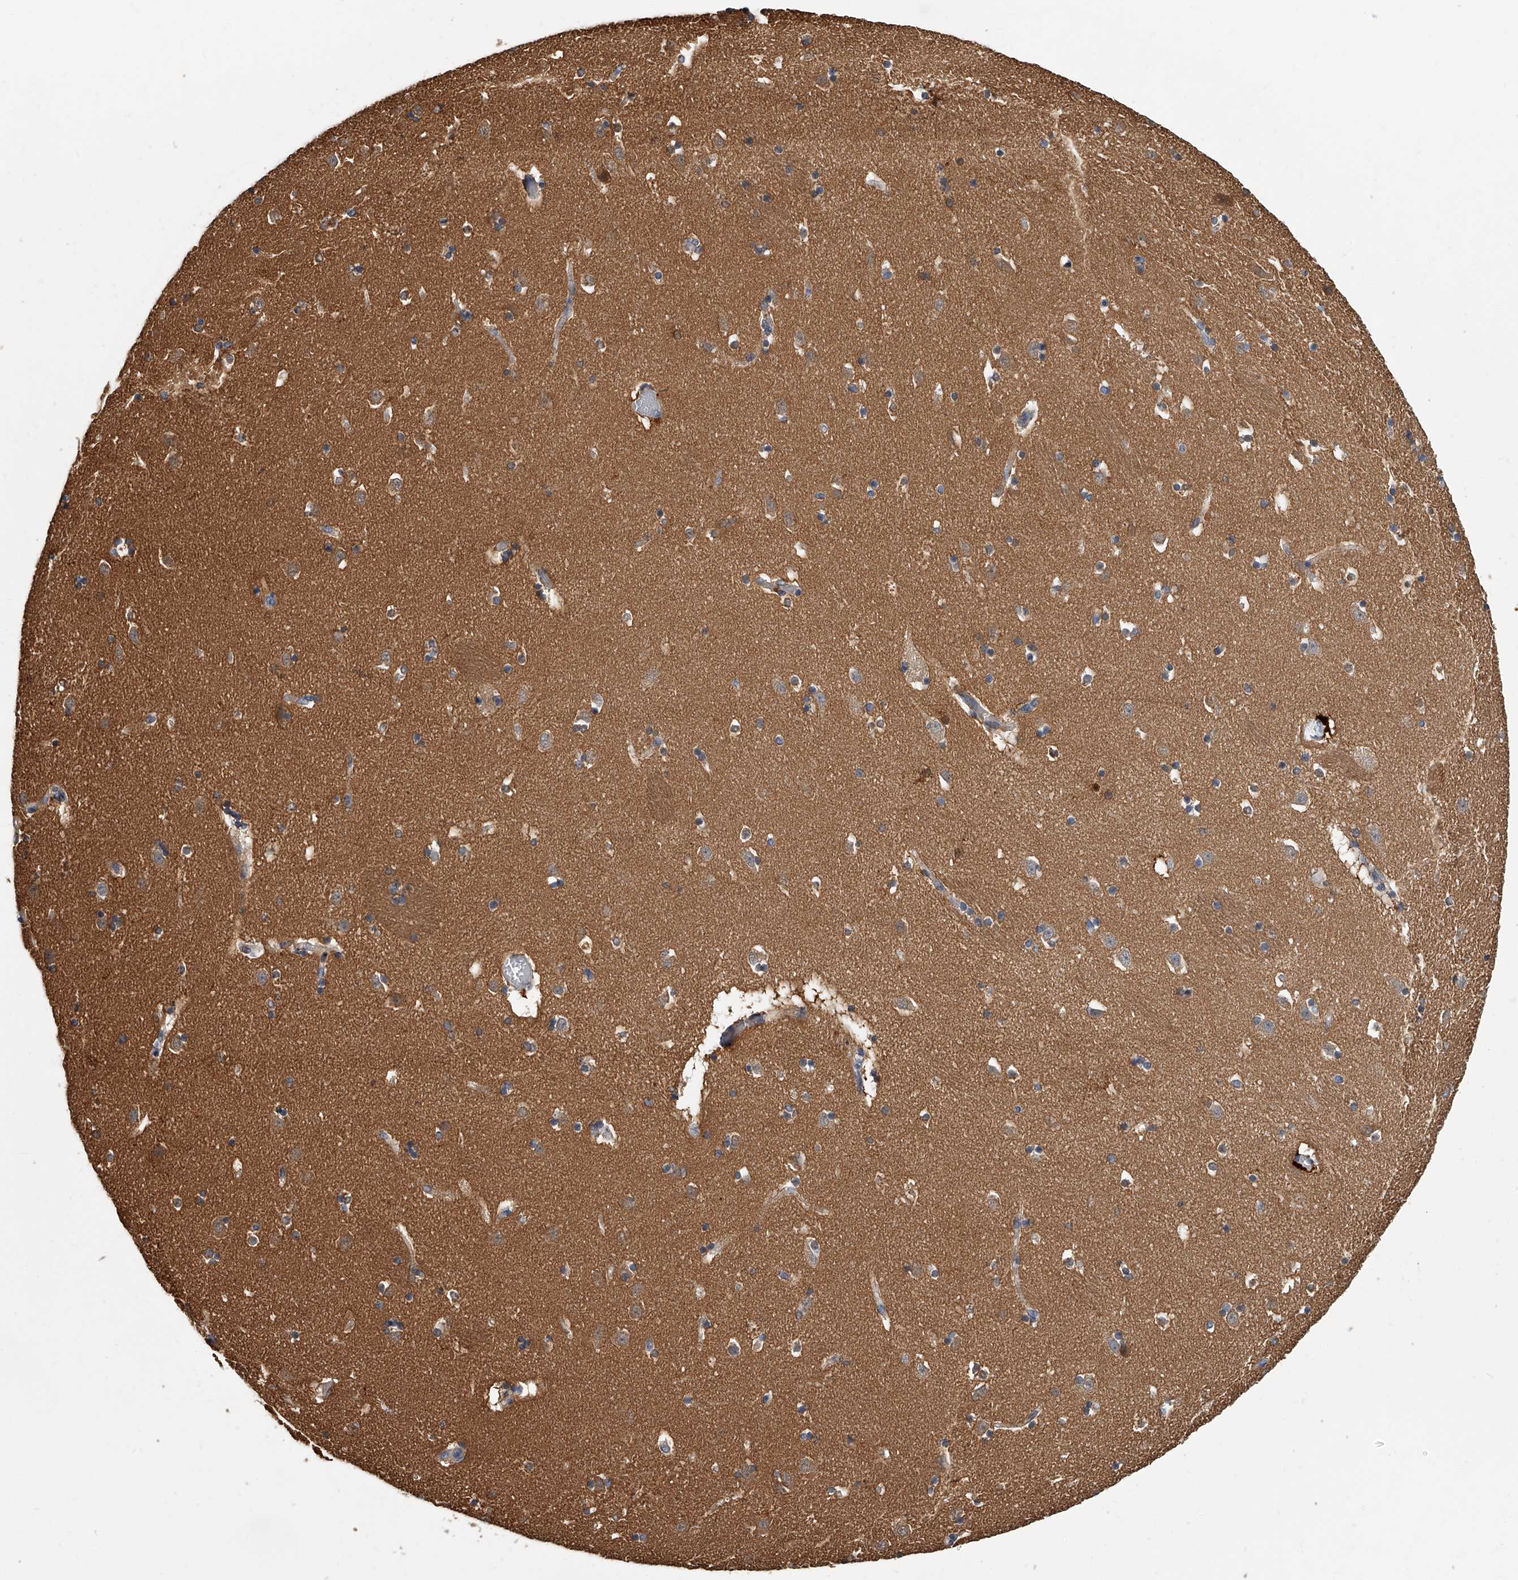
{"staining": {"intensity": "moderate", "quantity": "<25%", "location": "cytoplasmic/membranous"}, "tissue": "caudate", "cell_type": "Glial cells", "image_type": "normal", "snomed": [{"axis": "morphology", "description": "Normal tissue, NOS"}, {"axis": "topography", "description": "Lateral ventricle wall"}], "caption": "A brown stain highlights moderate cytoplasmic/membranous expression of a protein in glial cells of unremarkable human caudate.", "gene": "CD200", "patient": {"sex": "male", "age": 45}}